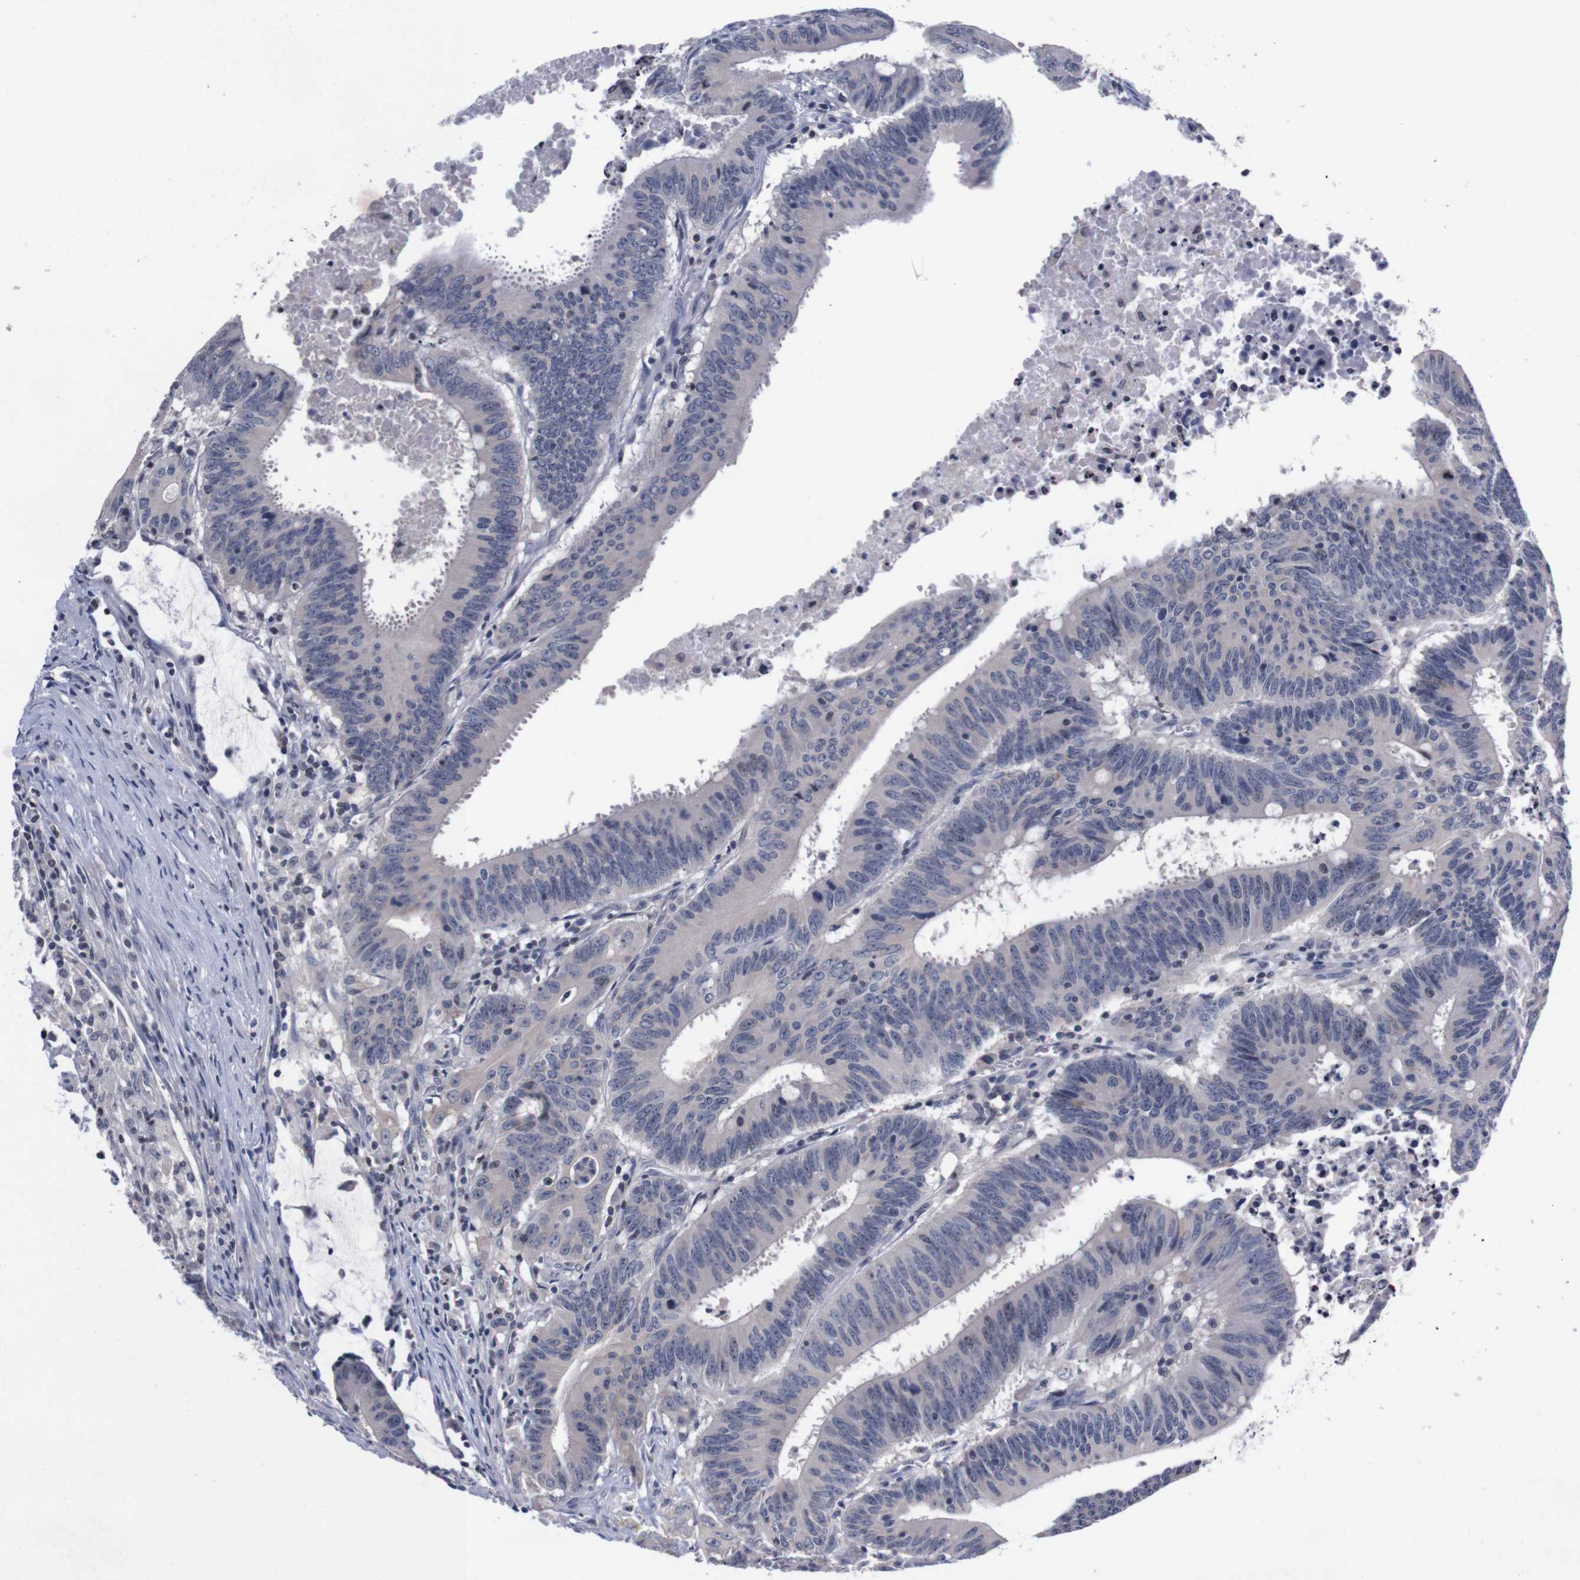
{"staining": {"intensity": "negative", "quantity": "none", "location": "none"}, "tissue": "colorectal cancer", "cell_type": "Tumor cells", "image_type": "cancer", "snomed": [{"axis": "morphology", "description": "Adenocarcinoma, NOS"}, {"axis": "topography", "description": "Colon"}], "caption": "This histopathology image is of colorectal cancer stained with immunohistochemistry to label a protein in brown with the nuclei are counter-stained blue. There is no positivity in tumor cells. Brightfield microscopy of IHC stained with DAB (3,3'-diaminobenzidine) (brown) and hematoxylin (blue), captured at high magnification.", "gene": "TNFRSF21", "patient": {"sex": "male", "age": 45}}